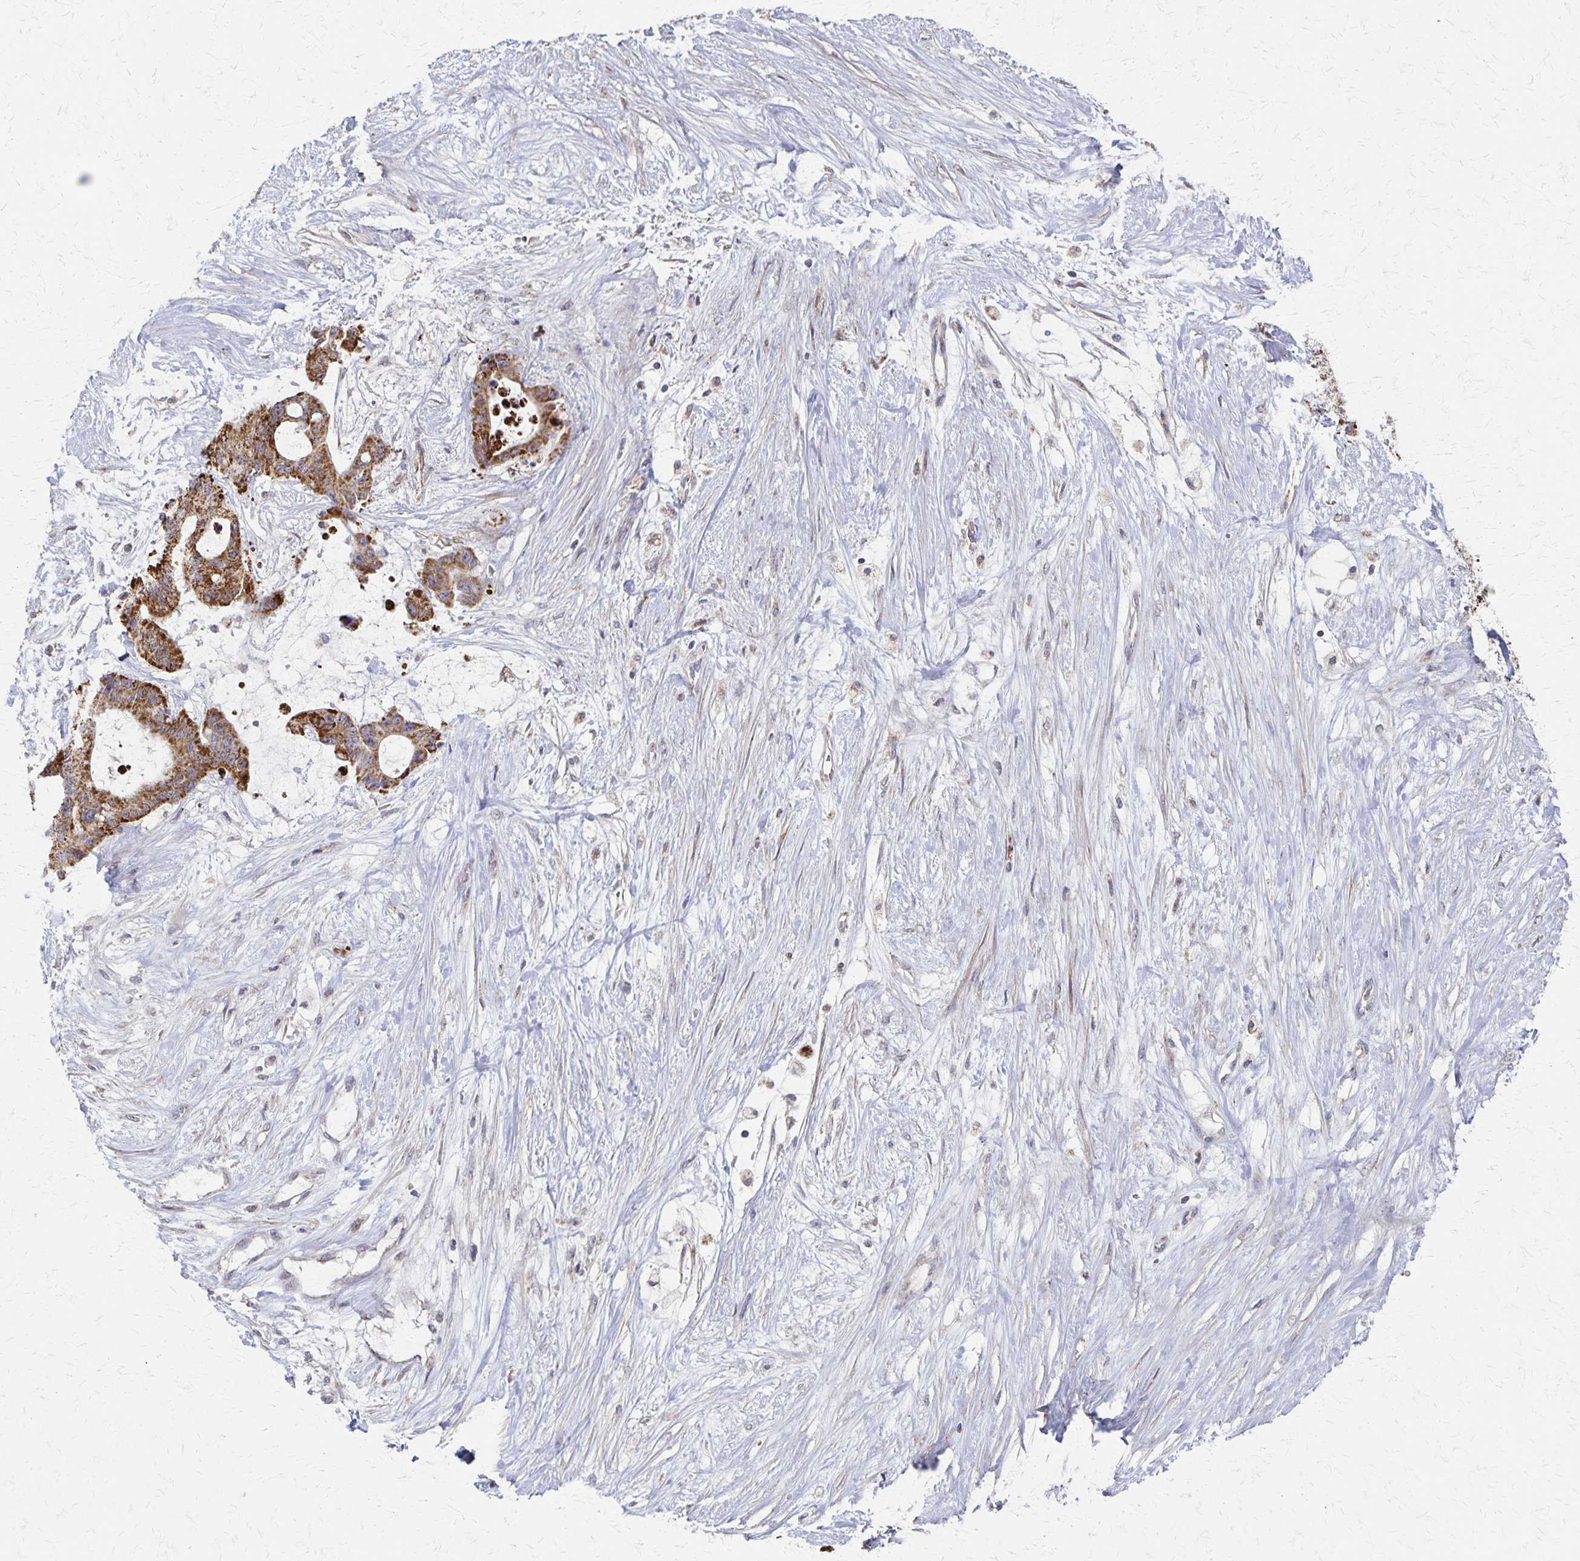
{"staining": {"intensity": "strong", "quantity": ">75%", "location": "cytoplasmic/membranous"}, "tissue": "liver cancer", "cell_type": "Tumor cells", "image_type": "cancer", "snomed": [{"axis": "morphology", "description": "Normal tissue, NOS"}, {"axis": "morphology", "description": "Cholangiocarcinoma"}, {"axis": "topography", "description": "Liver"}, {"axis": "topography", "description": "Peripheral nerve tissue"}], "caption": "Protein staining of liver cancer tissue demonstrates strong cytoplasmic/membranous positivity in about >75% of tumor cells. (DAB (3,3'-diaminobenzidine) IHC, brown staining for protein, blue staining for nuclei).", "gene": "DYRK4", "patient": {"sex": "female", "age": 73}}